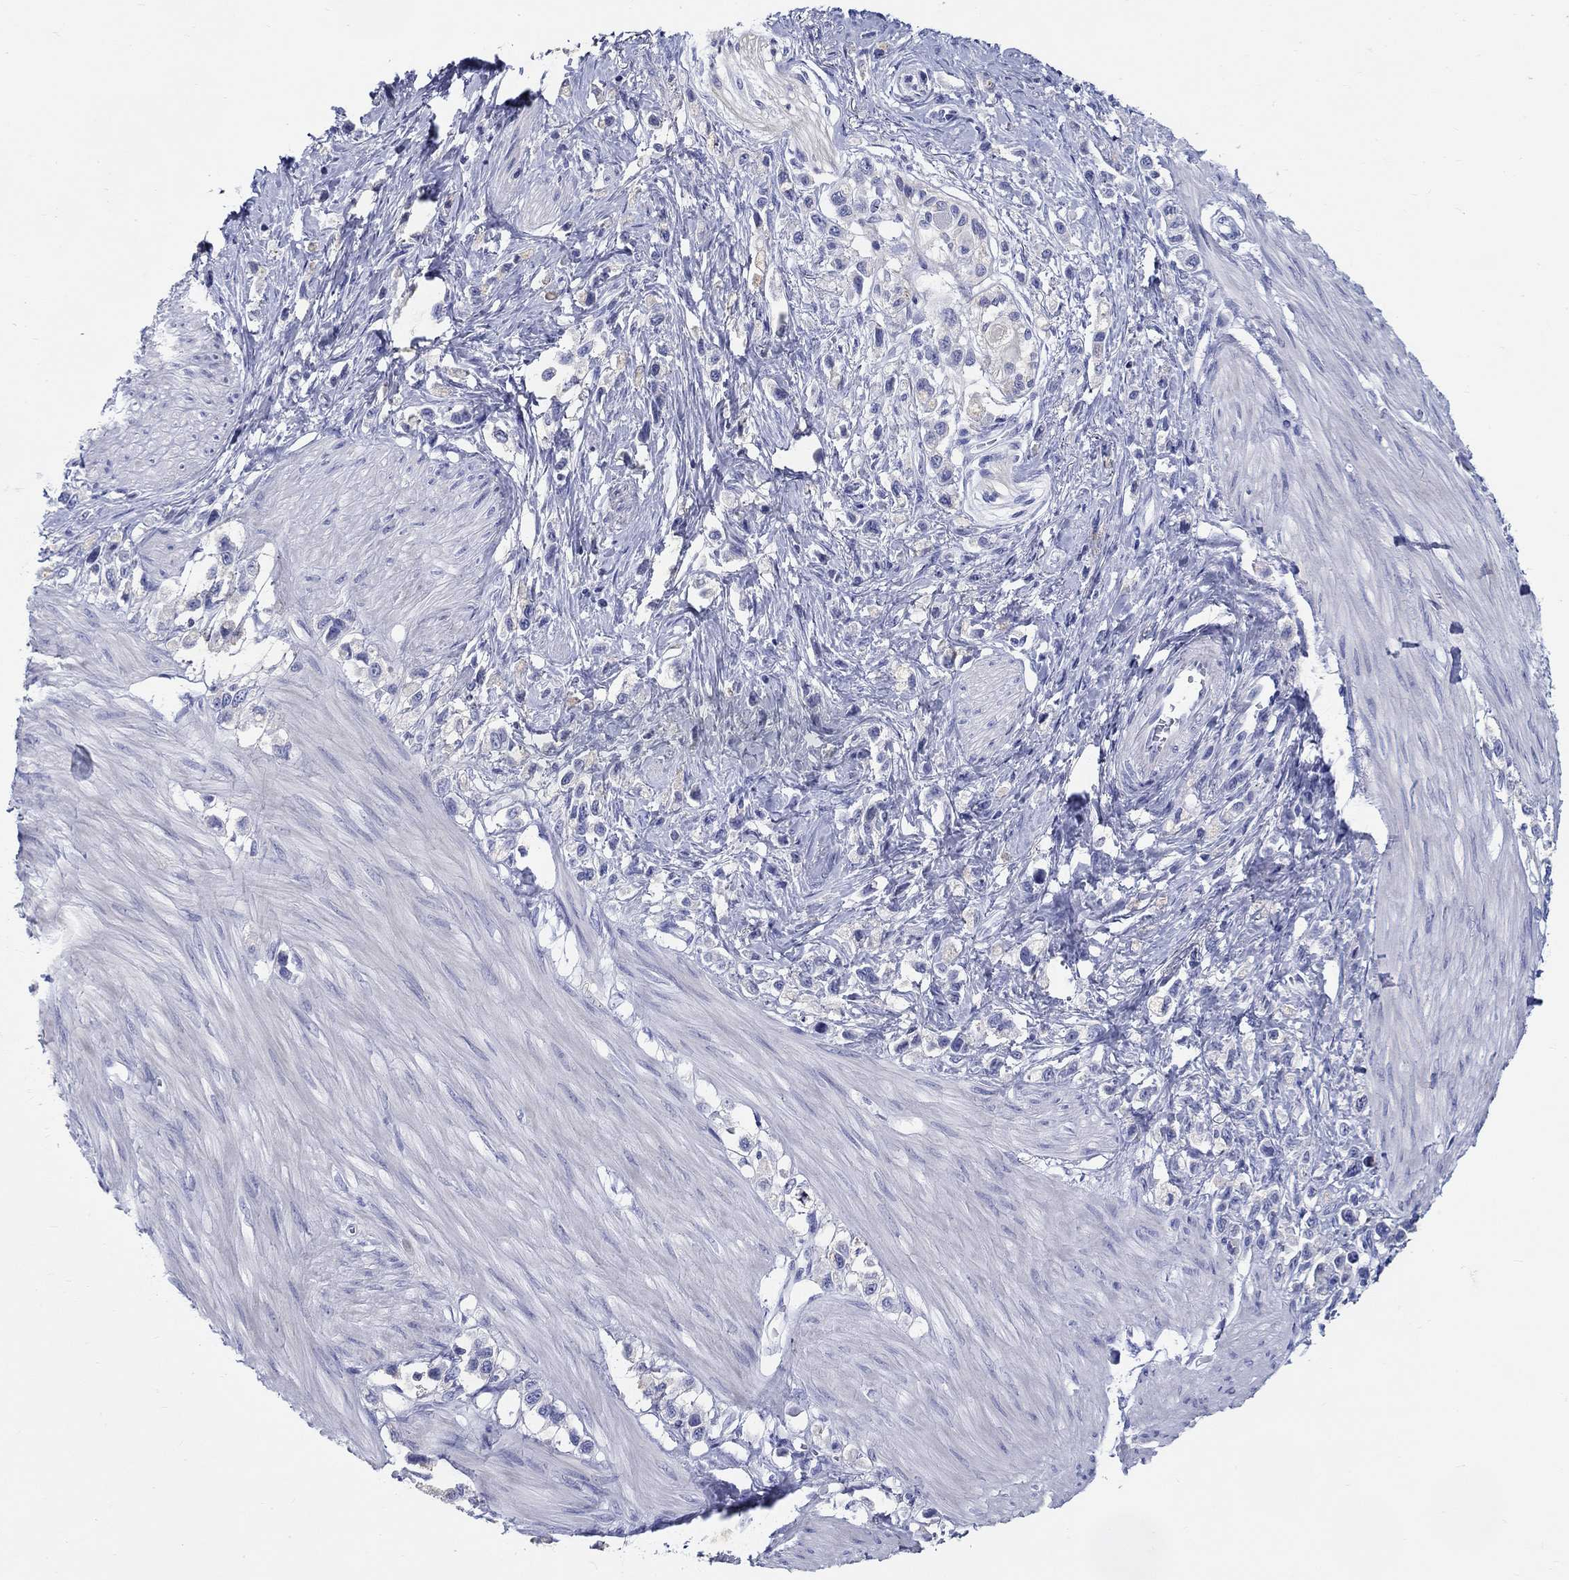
{"staining": {"intensity": "negative", "quantity": "none", "location": "none"}, "tissue": "stomach cancer", "cell_type": "Tumor cells", "image_type": "cancer", "snomed": [{"axis": "morphology", "description": "Normal tissue, NOS"}, {"axis": "morphology", "description": "Adenocarcinoma, NOS"}, {"axis": "morphology", "description": "Adenocarcinoma, High grade"}, {"axis": "topography", "description": "Stomach, upper"}, {"axis": "topography", "description": "Stomach"}], "caption": "Tumor cells are negative for brown protein staining in adenocarcinoma (high-grade) (stomach). (DAB (3,3'-diaminobenzidine) IHC with hematoxylin counter stain).", "gene": "CRYGS", "patient": {"sex": "female", "age": 65}}